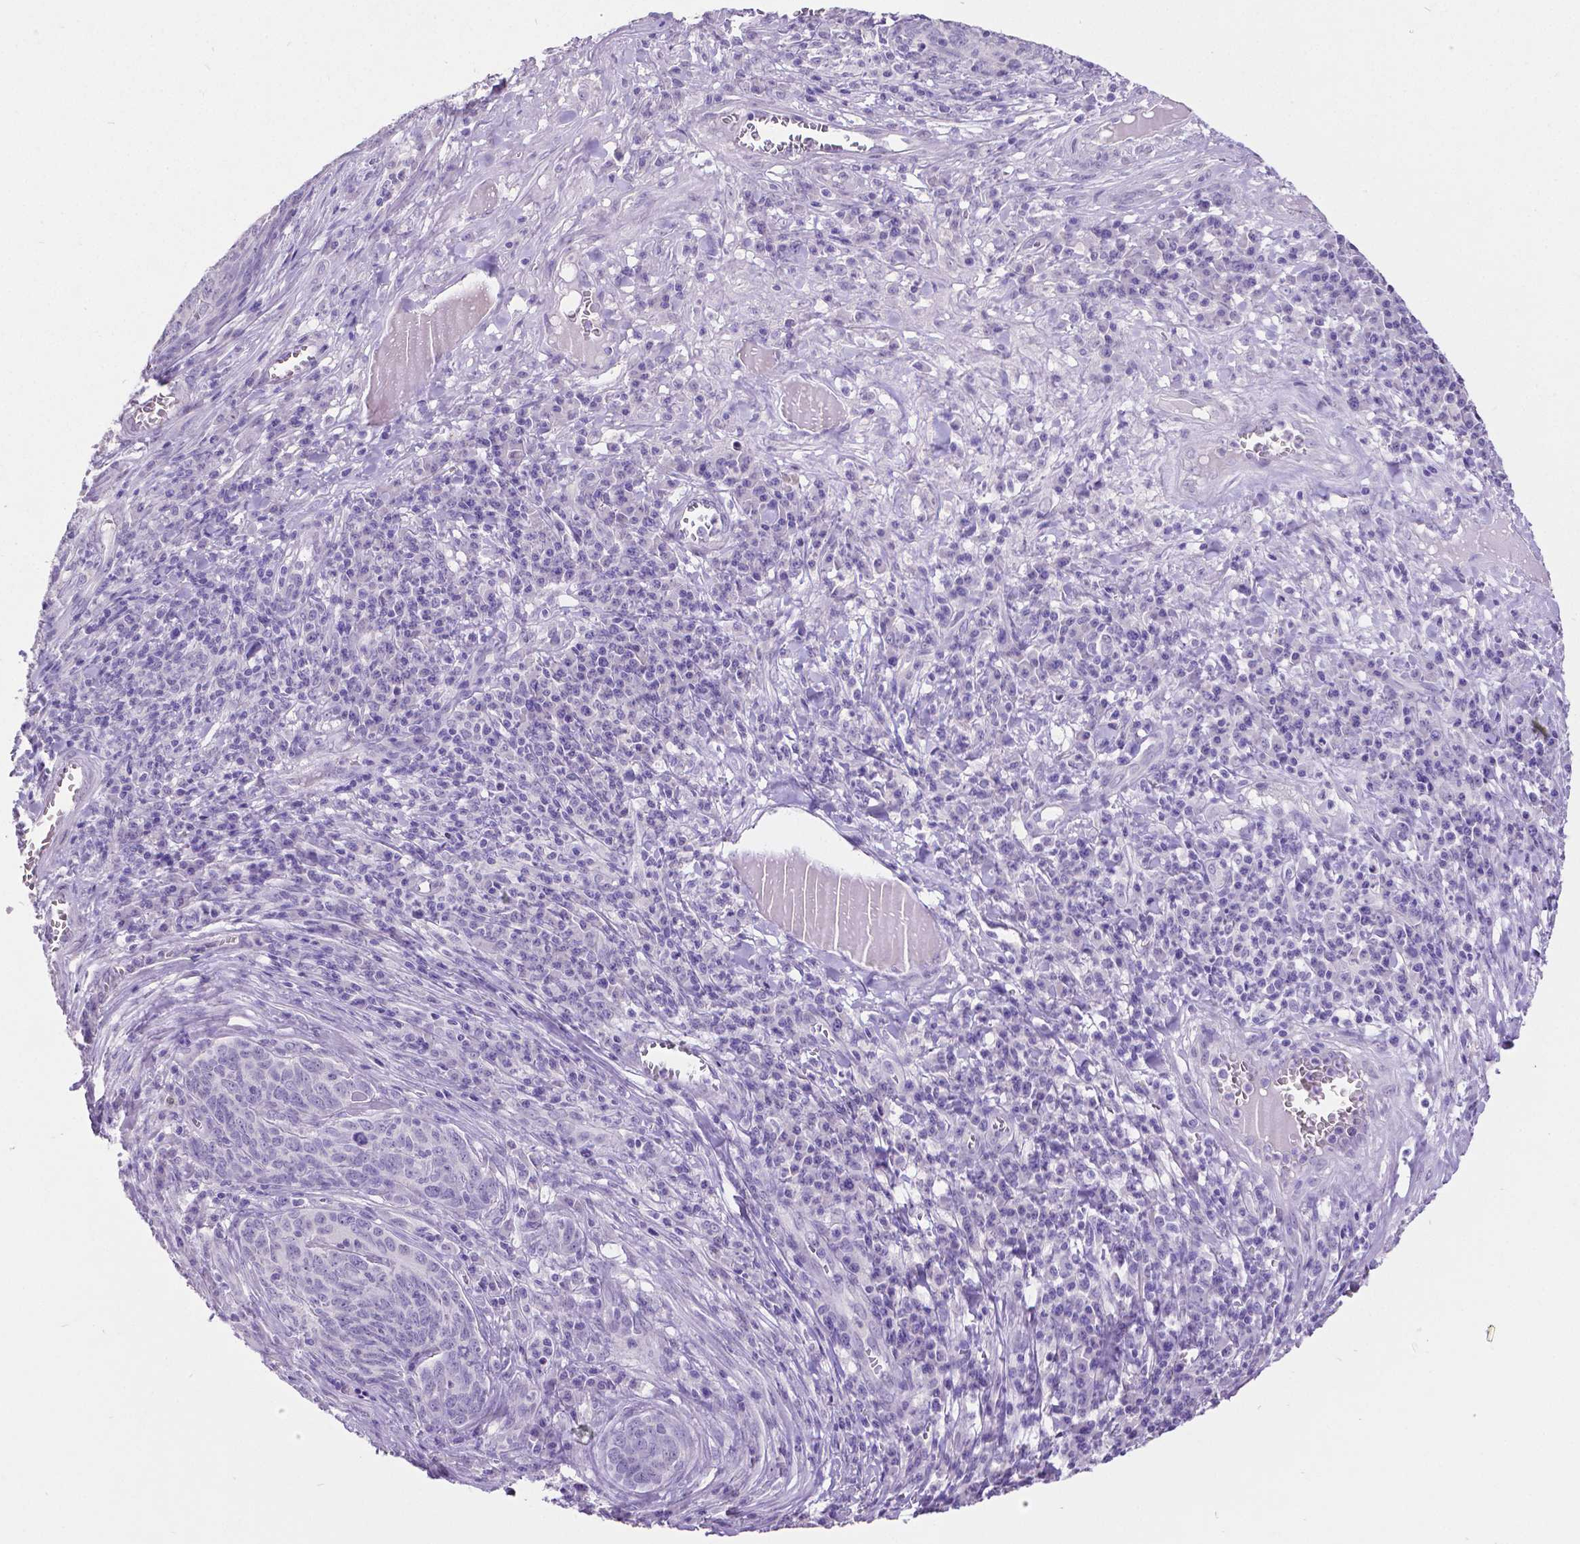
{"staining": {"intensity": "negative", "quantity": "none", "location": "none"}, "tissue": "skin cancer", "cell_type": "Tumor cells", "image_type": "cancer", "snomed": [{"axis": "morphology", "description": "Squamous cell carcinoma, NOS"}, {"axis": "topography", "description": "Skin"}, {"axis": "topography", "description": "Anal"}], "caption": "A histopathology image of human skin squamous cell carcinoma is negative for staining in tumor cells. Brightfield microscopy of IHC stained with DAB (brown) and hematoxylin (blue), captured at high magnification.", "gene": "SATB2", "patient": {"sex": "female", "age": 51}}